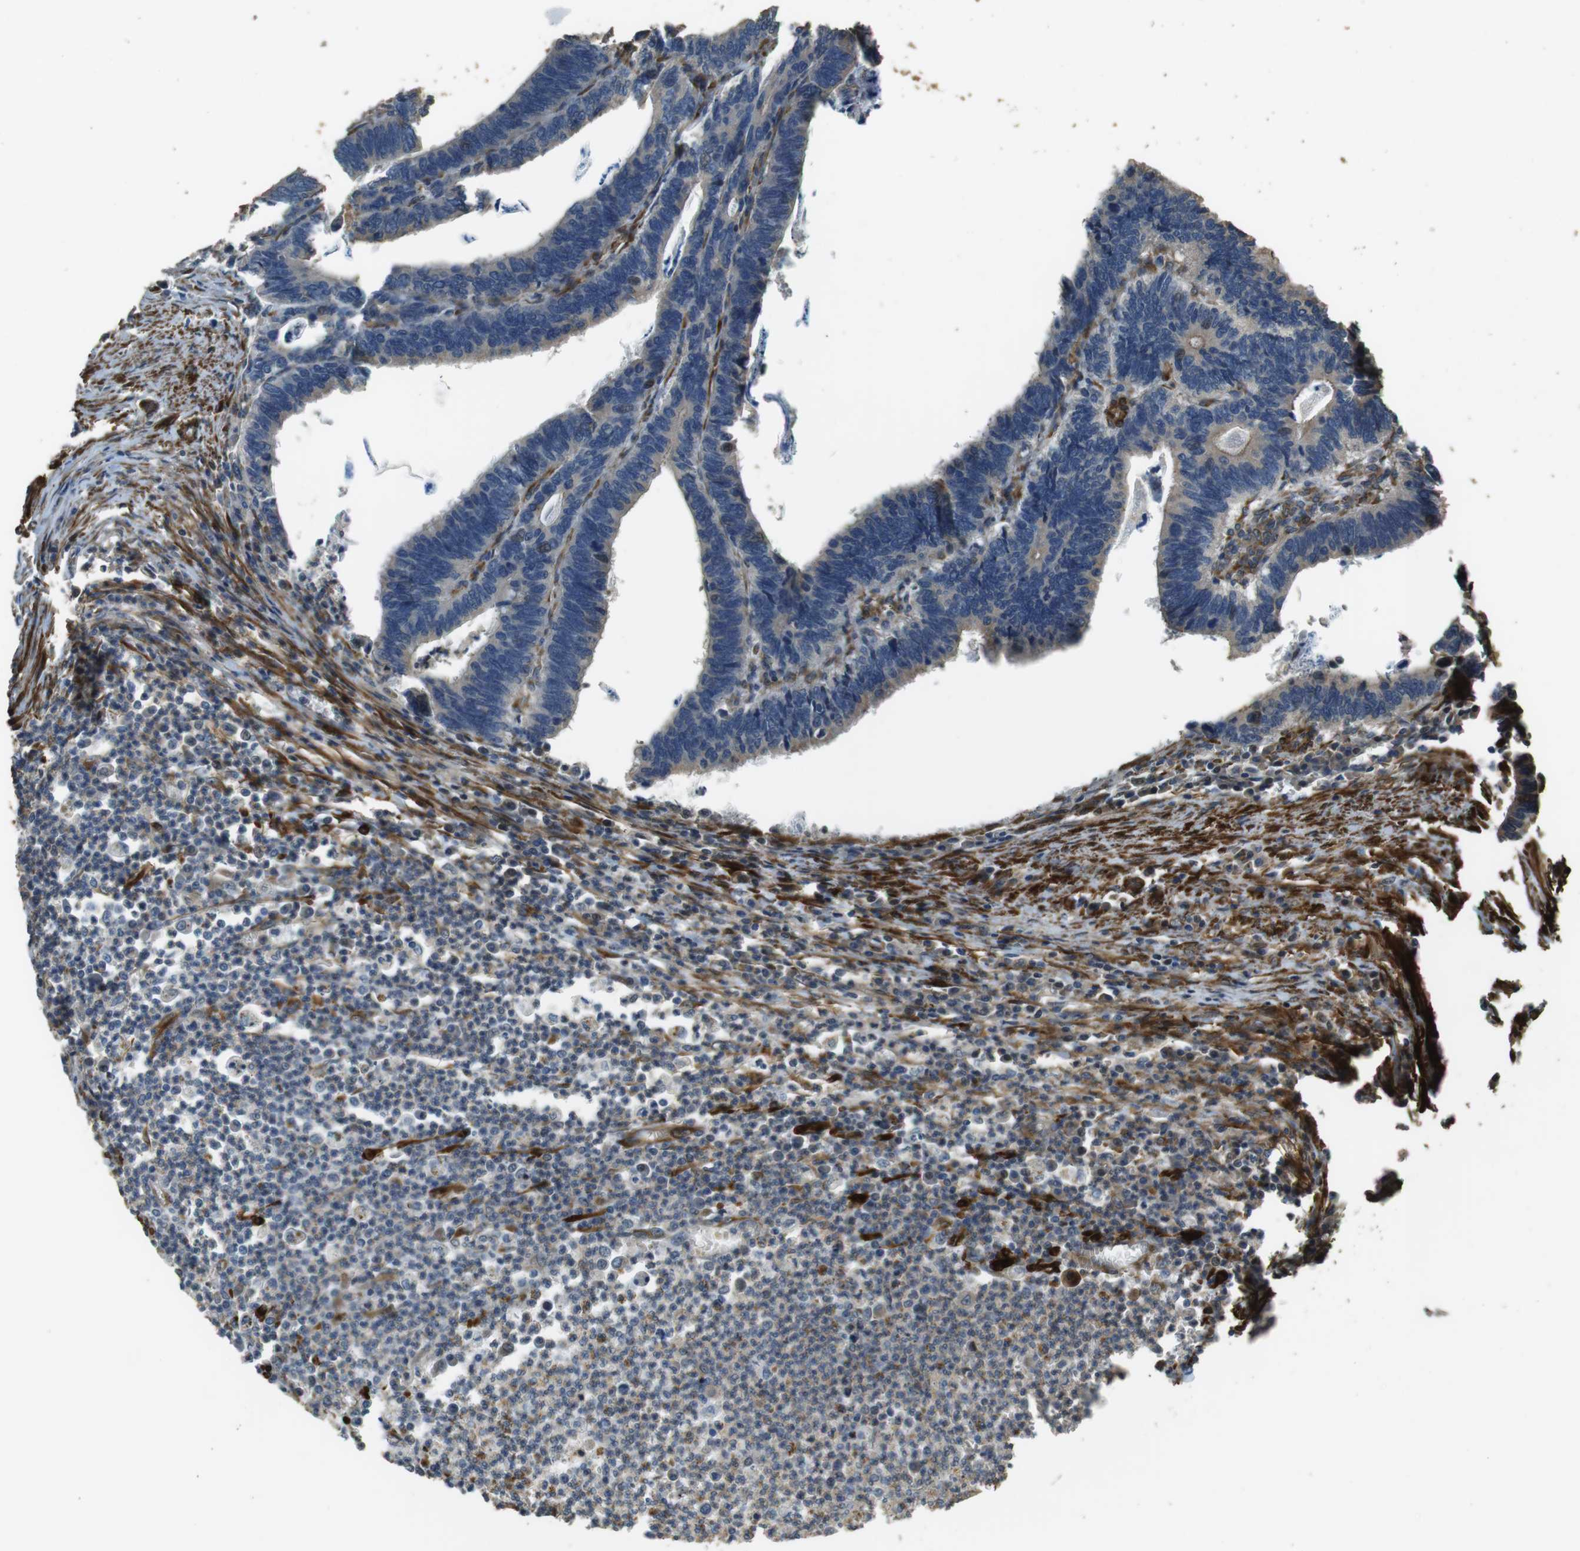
{"staining": {"intensity": "weak", "quantity": "25%-75%", "location": "cytoplasmic/membranous"}, "tissue": "colorectal cancer", "cell_type": "Tumor cells", "image_type": "cancer", "snomed": [{"axis": "morphology", "description": "Adenocarcinoma, NOS"}, {"axis": "topography", "description": "Colon"}], "caption": "A brown stain labels weak cytoplasmic/membranous expression of a protein in colorectal cancer tumor cells. Using DAB (brown) and hematoxylin (blue) stains, captured at high magnification using brightfield microscopy.", "gene": "MSRB3", "patient": {"sex": "male", "age": 72}}